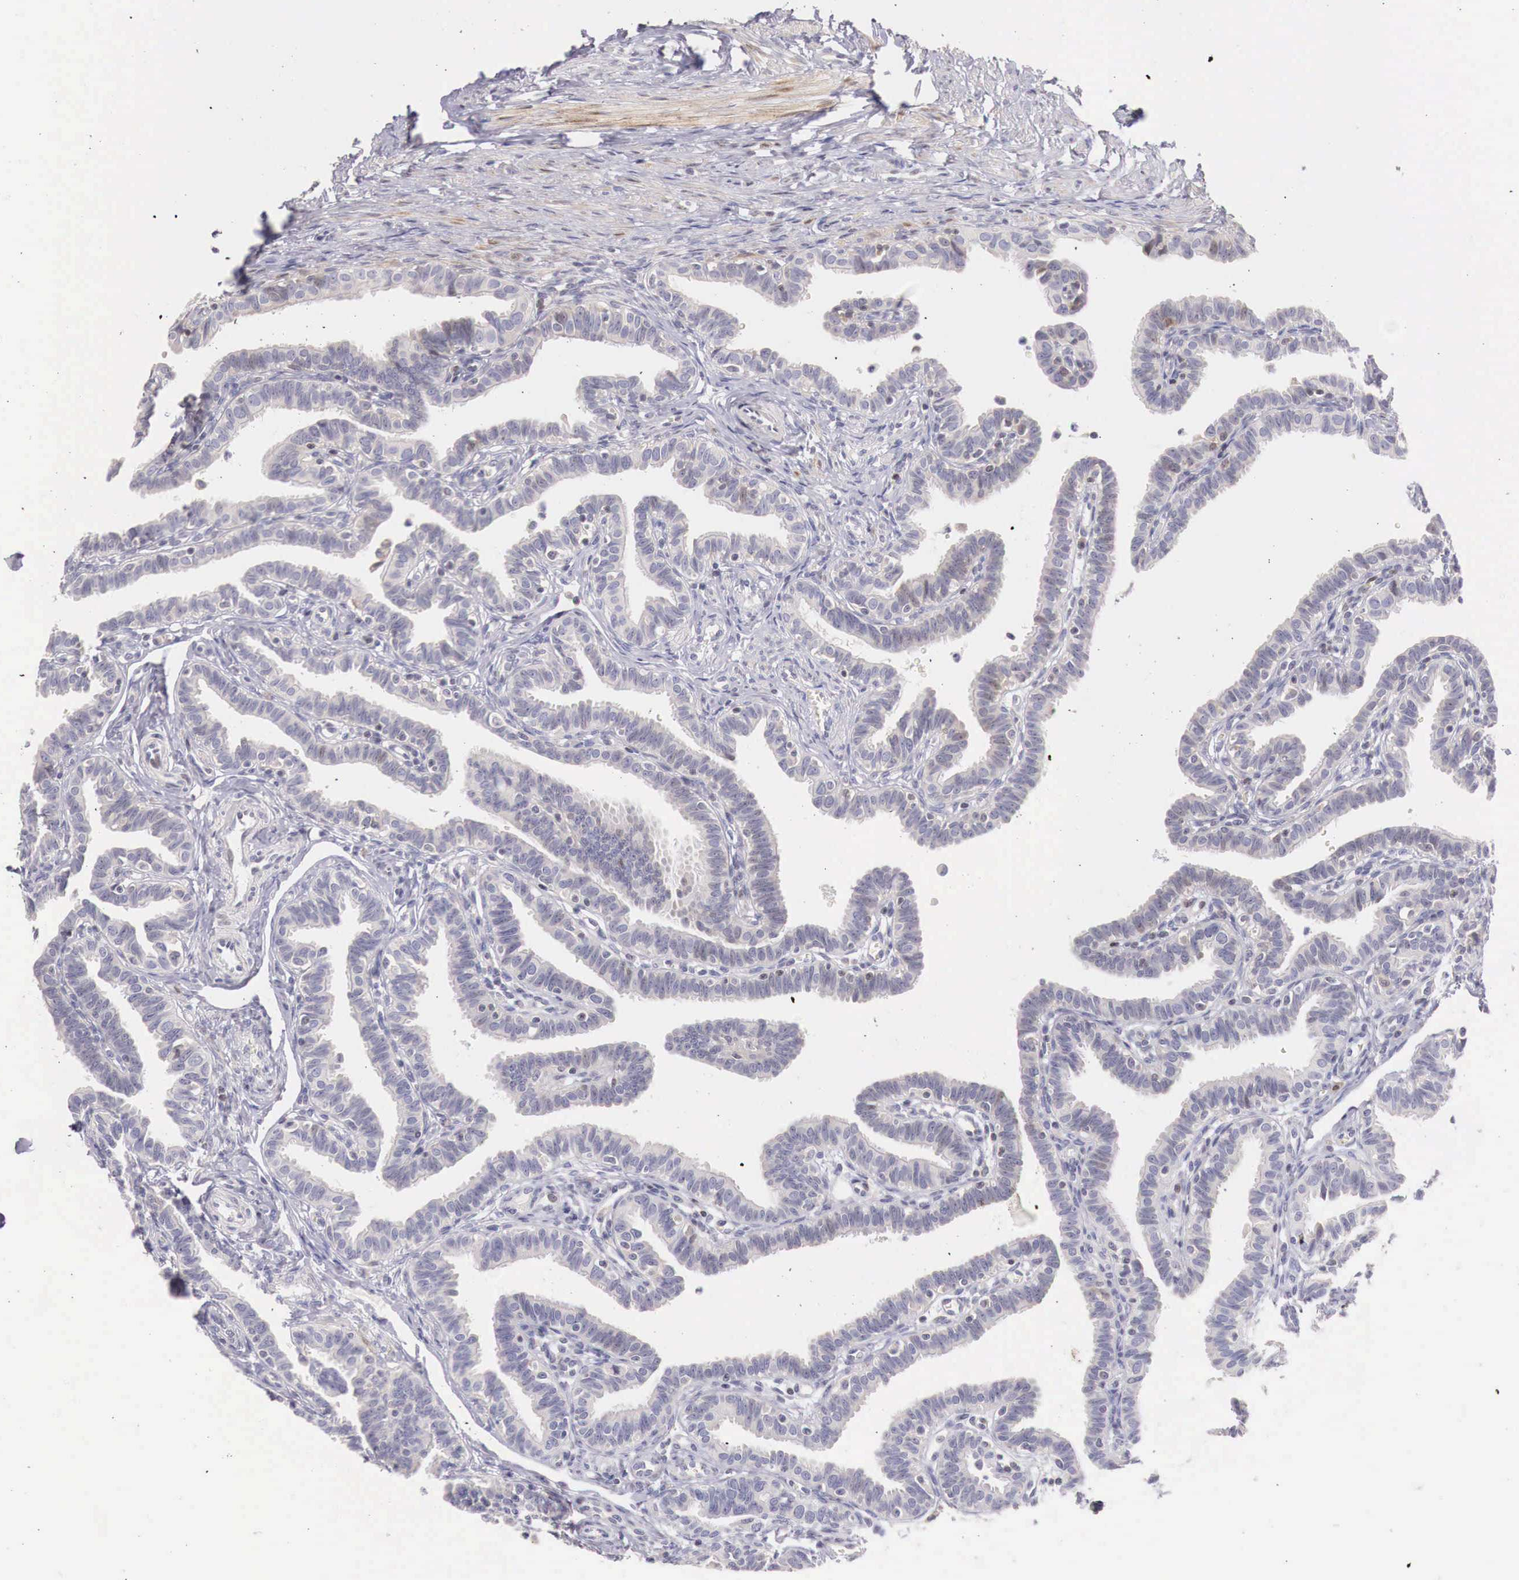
{"staining": {"intensity": "moderate", "quantity": "<25%", "location": "cytoplasmic/membranous"}, "tissue": "fallopian tube", "cell_type": "Glandular cells", "image_type": "normal", "snomed": [{"axis": "morphology", "description": "Normal tissue, NOS"}, {"axis": "topography", "description": "Fallopian tube"}], "caption": "The histopathology image displays immunohistochemical staining of normal fallopian tube. There is moderate cytoplasmic/membranous staining is seen in approximately <25% of glandular cells.", "gene": "CLCN5", "patient": {"sex": "female", "age": 41}}